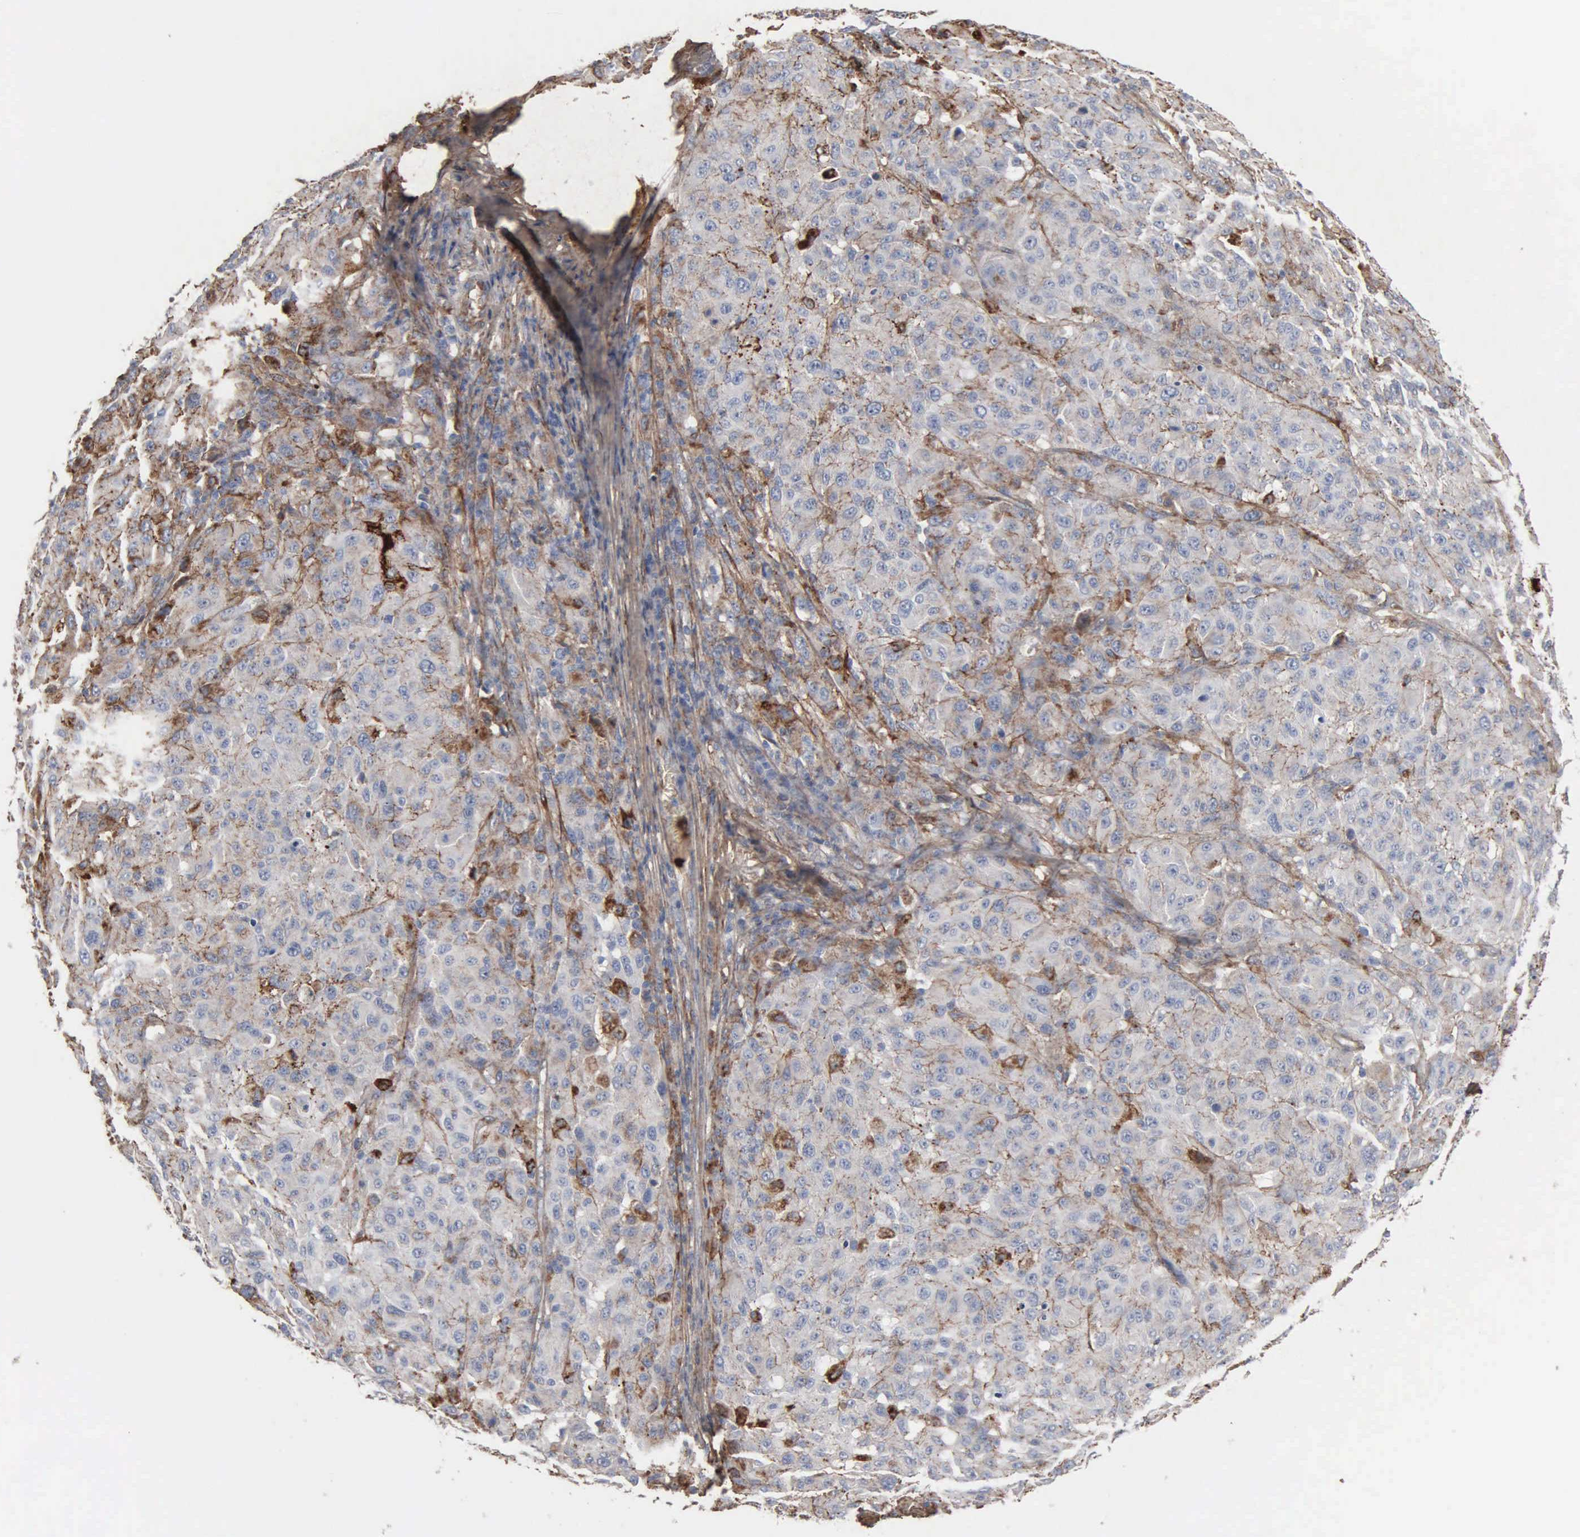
{"staining": {"intensity": "weak", "quantity": "25%-75%", "location": "cytoplasmic/membranous"}, "tissue": "melanoma", "cell_type": "Tumor cells", "image_type": "cancer", "snomed": [{"axis": "morphology", "description": "Malignant melanoma, NOS"}, {"axis": "topography", "description": "Skin"}], "caption": "High-power microscopy captured an IHC photomicrograph of malignant melanoma, revealing weak cytoplasmic/membranous expression in approximately 25%-75% of tumor cells. The protein of interest is stained brown, and the nuclei are stained in blue (DAB IHC with brightfield microscopy, high magnification).", "gene": "FN1", "patient": {"sex": "female", "age": 77}}